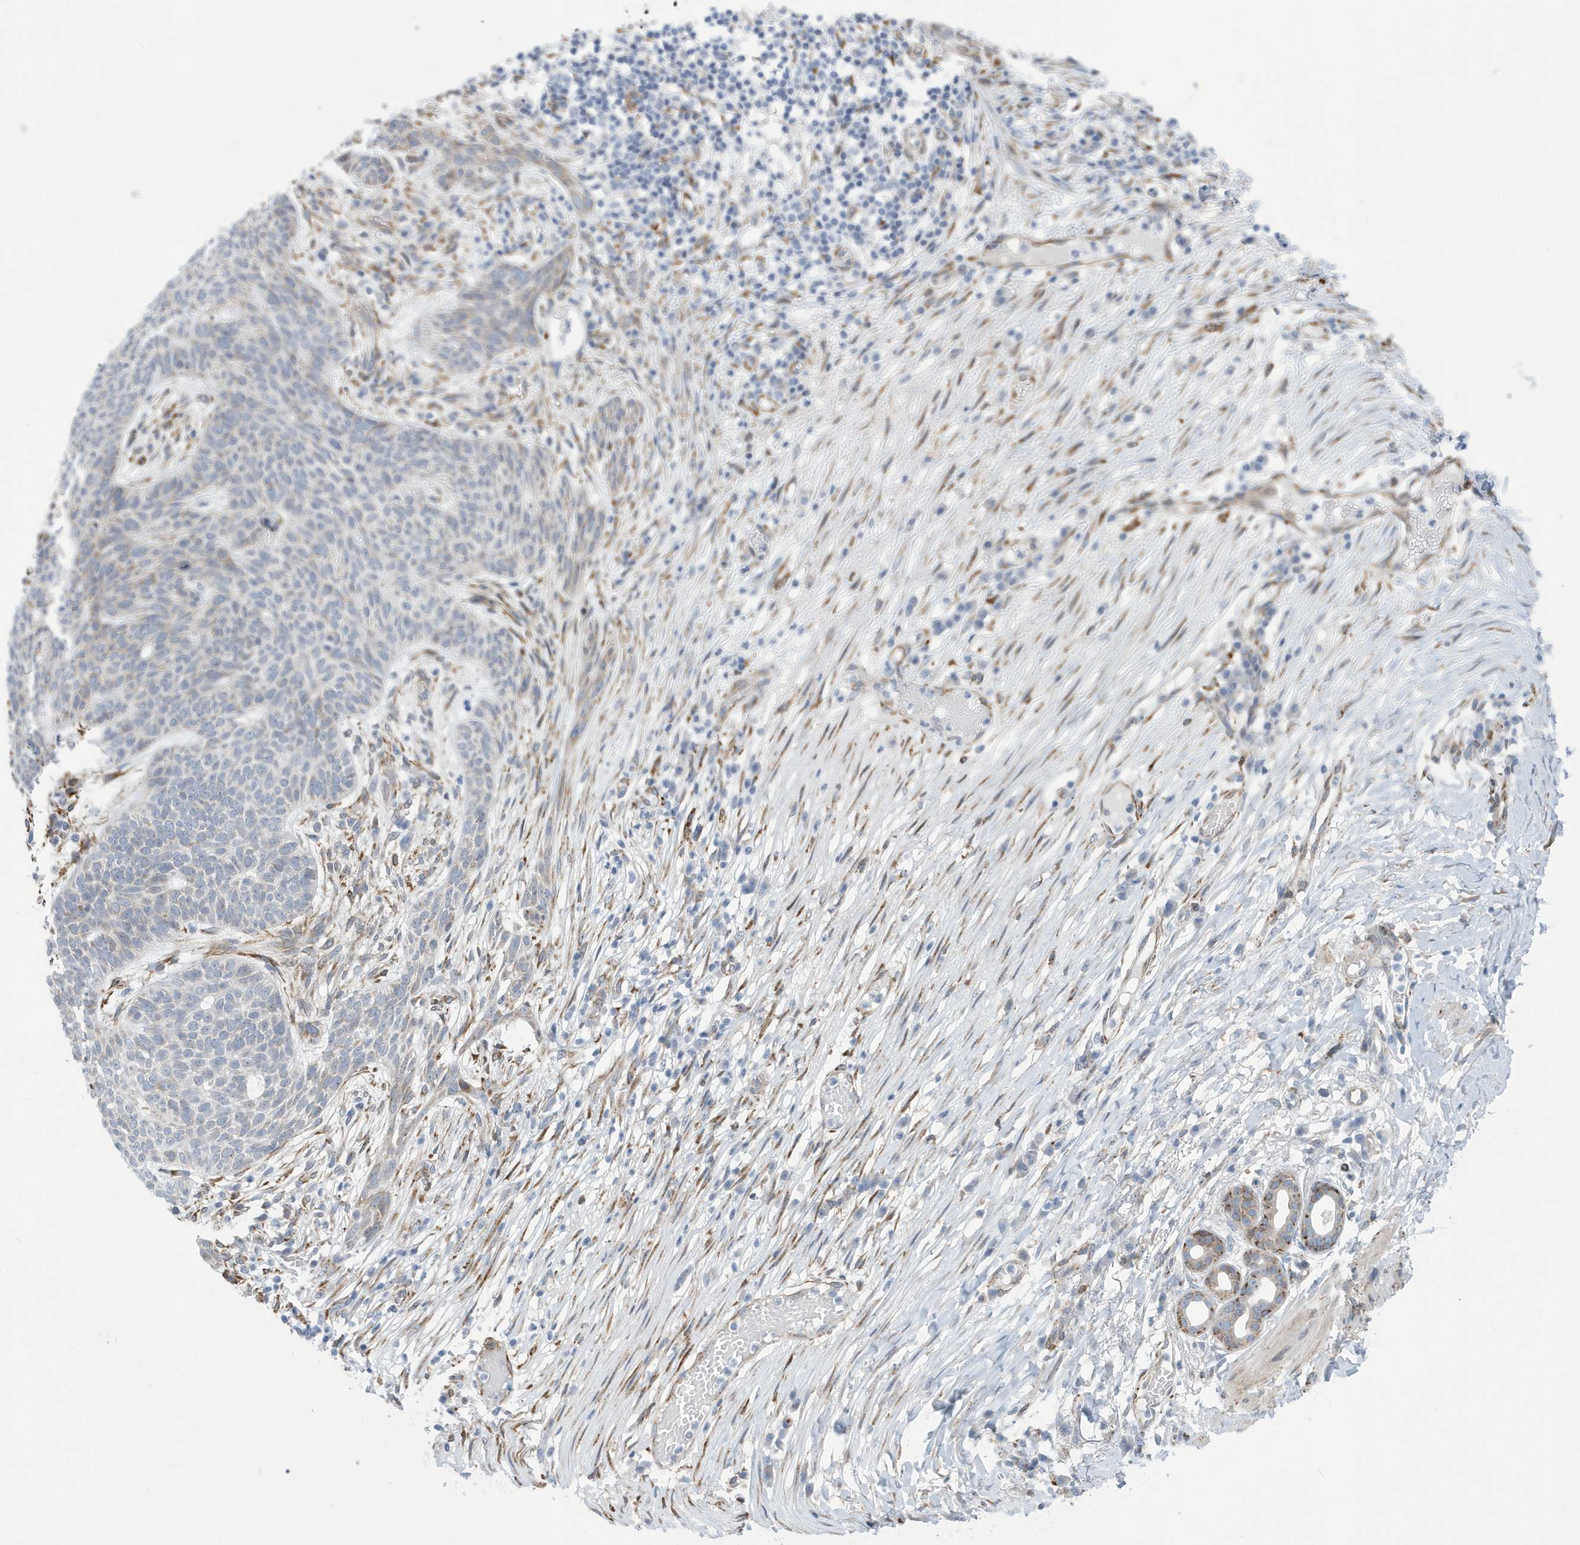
{"staining": {"intensity": "negative", "quantity": "none", "location": "none"}, "tissue": "skin cancer", "cell_type": "Tumor cells", "image_type": "cancer", "snomed": [{"axis": "morphology", "description": "Normal tissue, NOS"}, {"axis": "morphology", "description": "Basal cell carcinoma"}, {"axis": "topography", "description": "Skin"}], "caption": "A micrograph of human skin basal cell carcinoma is negative for staining in tumor cells.", "gene": "SEMA3F", "patient": {"sex": "male", "age": 64}}